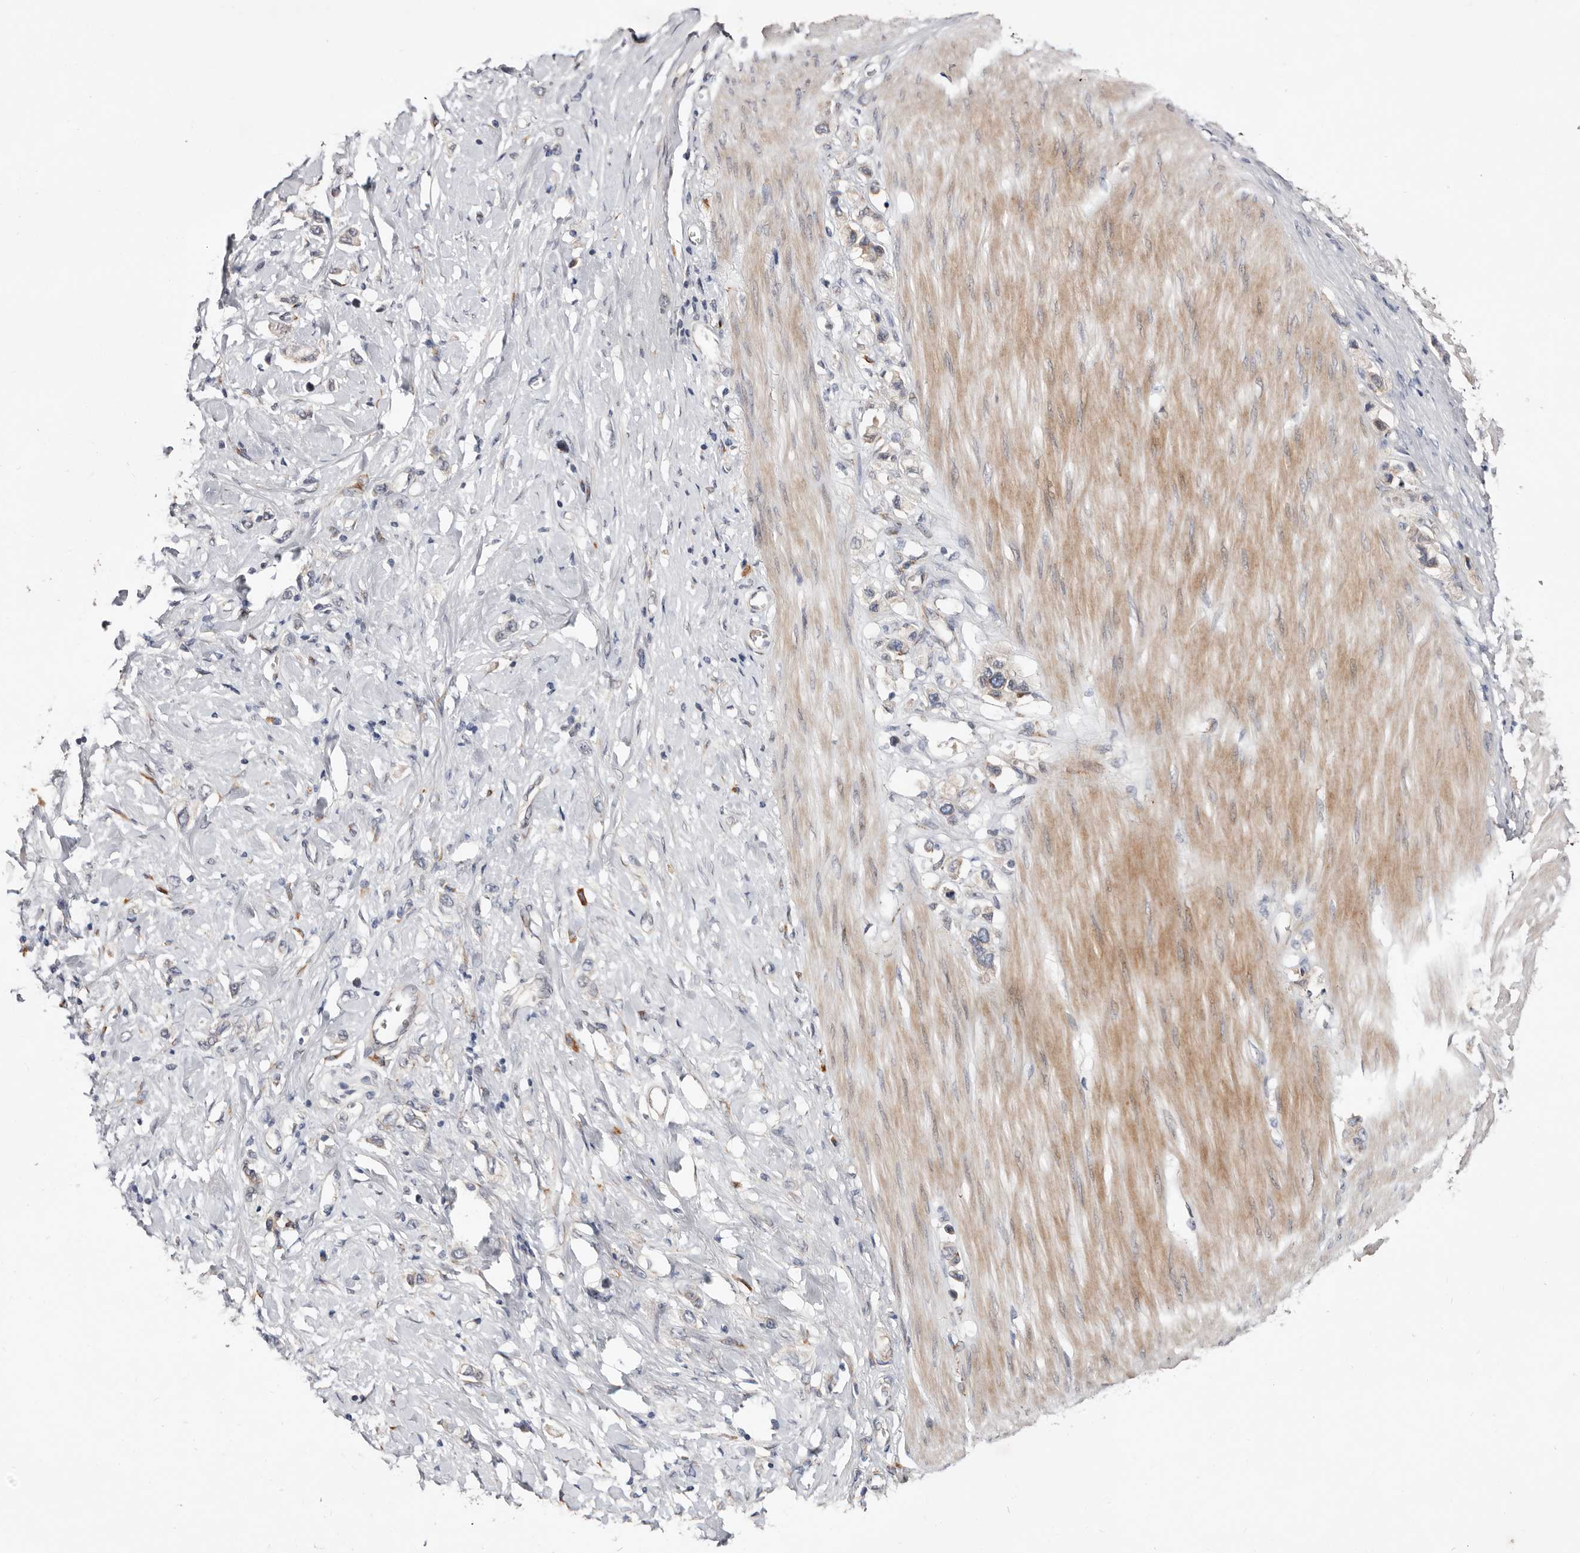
{"staining": {"intensity": "weak", "quantity": "25%-75%", "location": "cytoplasmic/membranous"}, "tissue": "stomach cancer", "cell_type": "Tumor cells", "image_type": "cancer", "snomed": [{"axis": "morphology", "description": "Adenocarcinoma, NOS"}, {"axis": "topography", "description": "Stomach"}], "caption": "Protein staining of adenocarcinoma (stomach) tissue reveals weak cytoplasmic/membranous positivity in approximately 25%-75% of tumor cells.", "gene": "USH1C", "patient": {"sex": "female", "age": 65}}